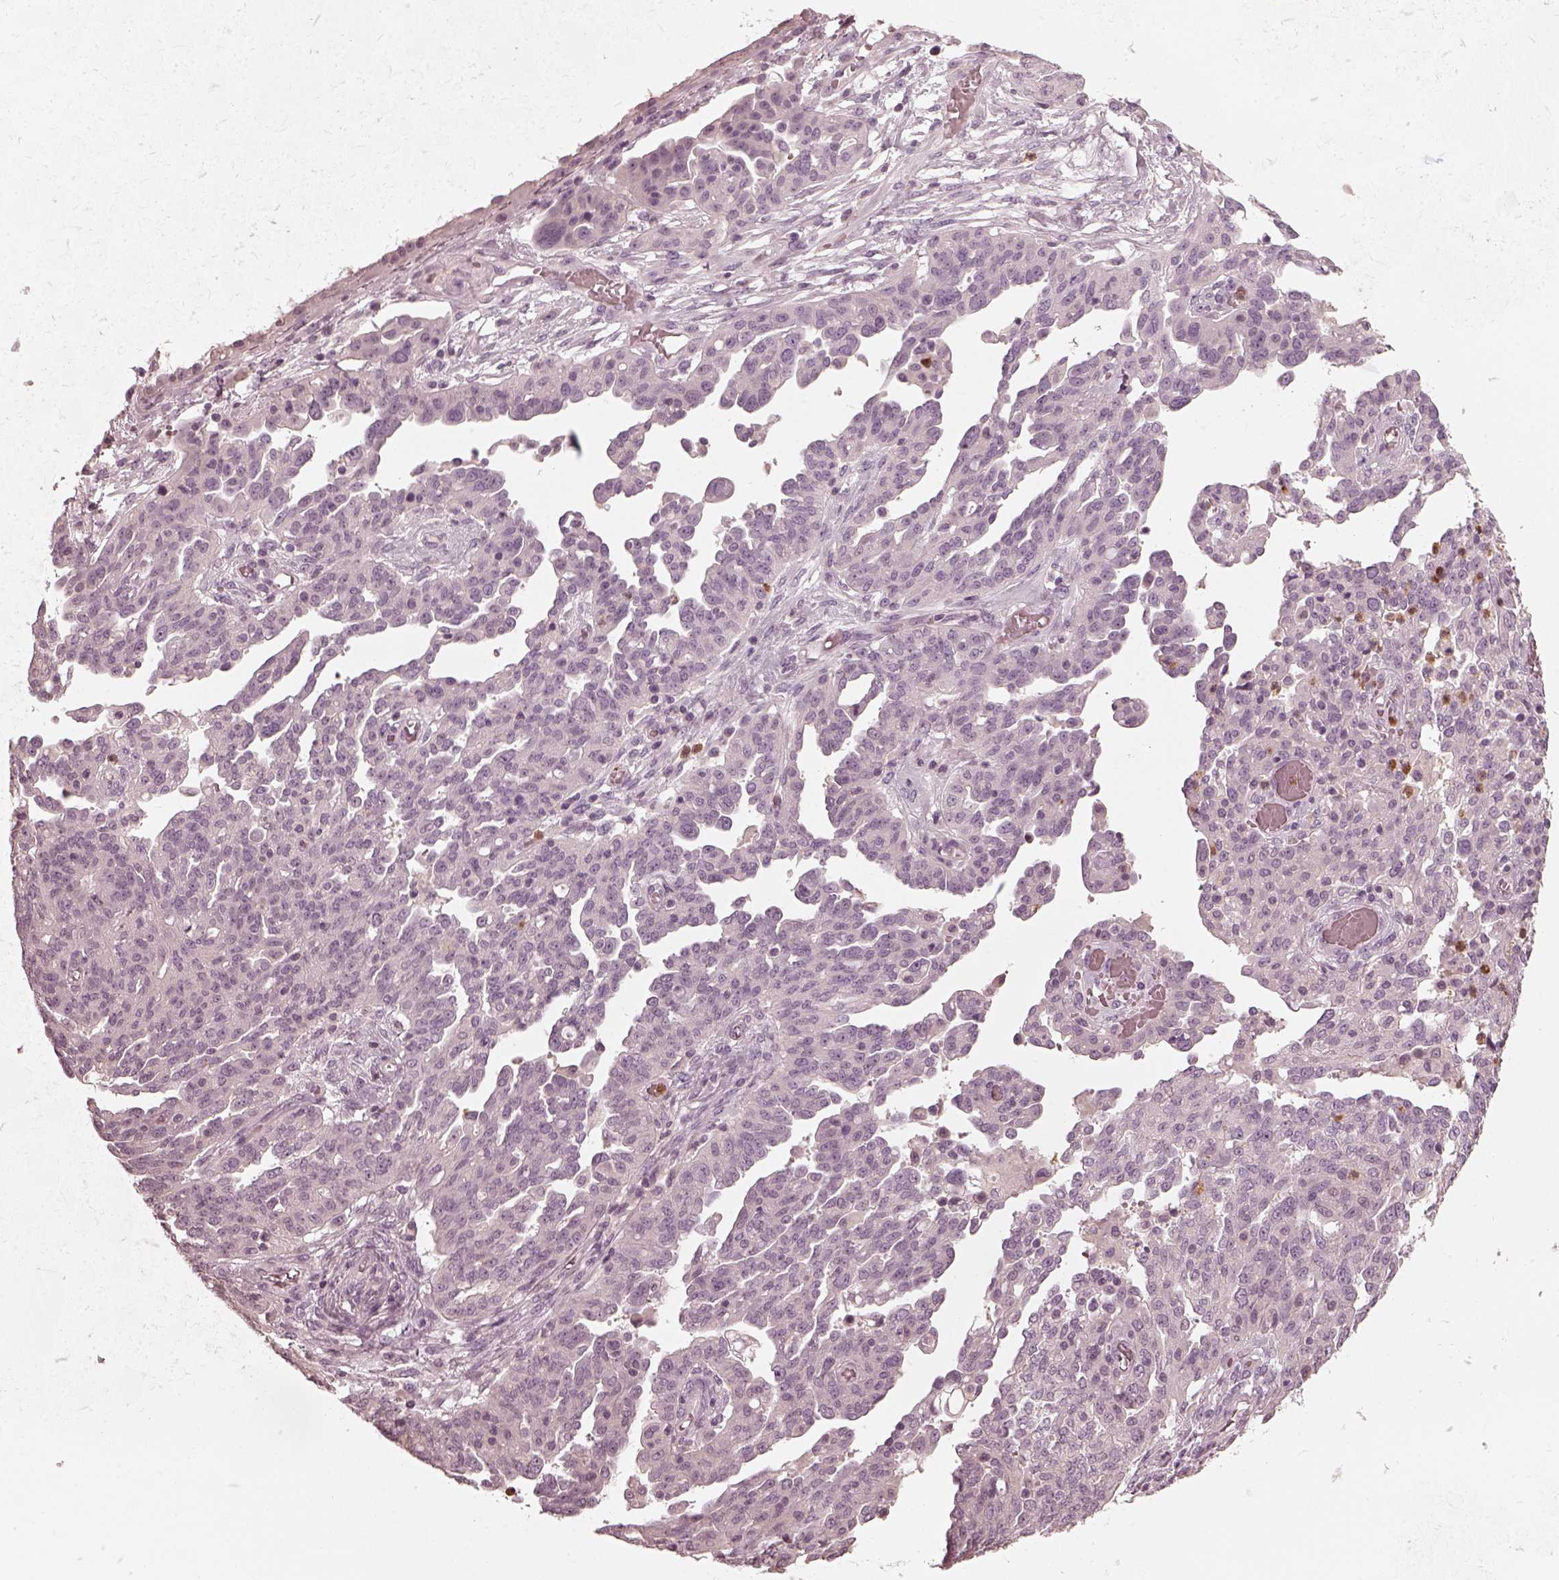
{"staining": {"intensity": "negative", "quantity": "none", "location": "none"}, "tissue": "ovarian cancer", "cell_type": "Tumor cells", "image_type": "cancer", "snomed": [{"axis": "morphology", "description": "Cystadenocarcinoma, serous, NOS"}, {"axis": "topography", "description": "Ovary"}], "caption": "Tumor cells are negative for protein expression in human ovarian serous cystadenocarcinoma. (Immunohistochemistry, brightfield microscopy, high magnification).", "gene": "CHIT1", "patient": {"sex": "female", "age": 67}}